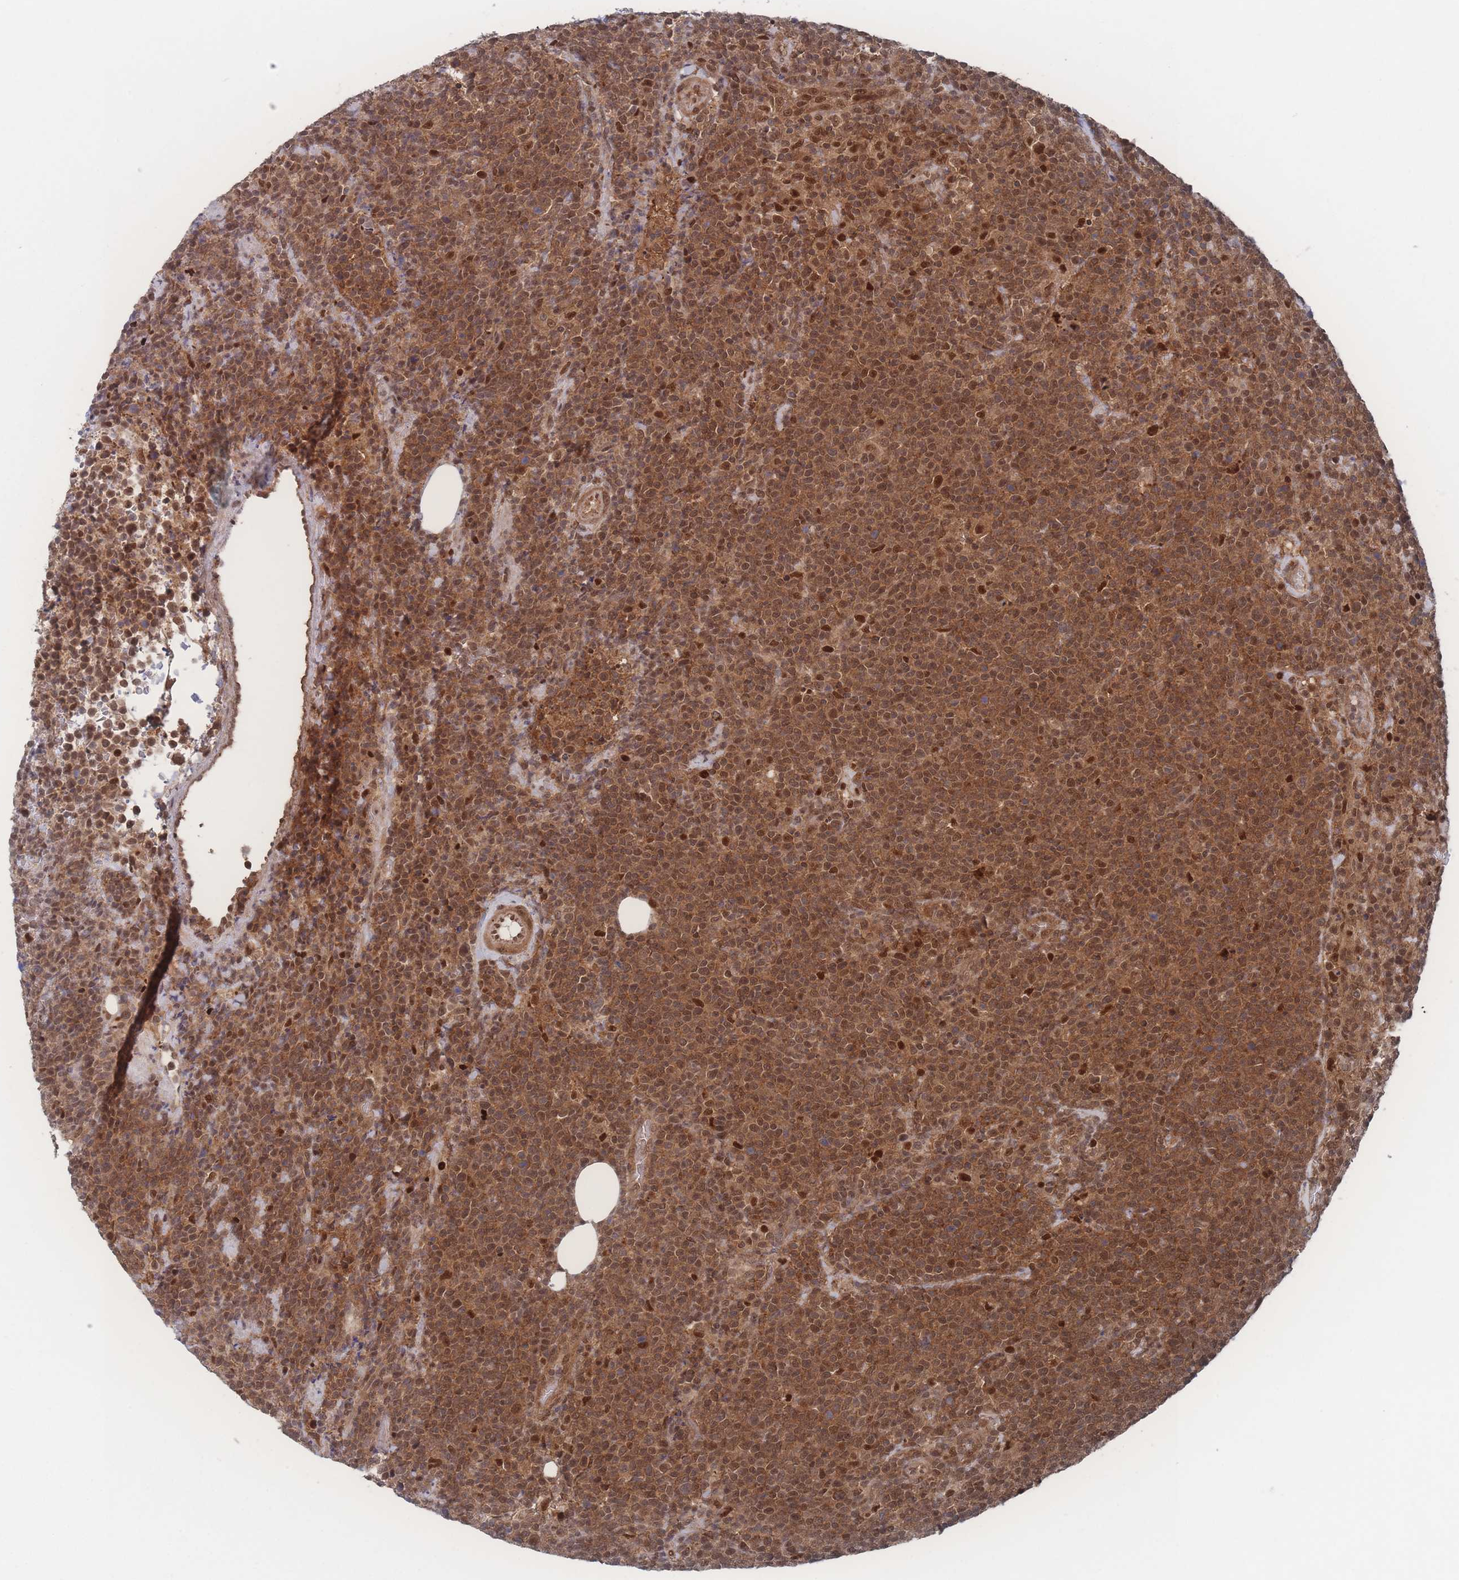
{"staining": {"intensity": "moderate", "quantity": ">75%", "location": "nuclear"}, "tissue": "lymphoma", "cell_type": "Tumor cells", "image_type": "cancer", "snomed": [{"axis": "morphology", "description": "Malignant lymphoma, non-Hodgkin's type, High grade"}, {"axis": "topography", "description": "Lymph node"}], "caption": "High-grade malignant lymphoma, non-Hodgkin's type stained with a brown dye displays moderate nuclear positive positivity in approximately >75% of tumor cells.", "gene": "PSMA1", "patient": {"sex": "male", "age": 61}}